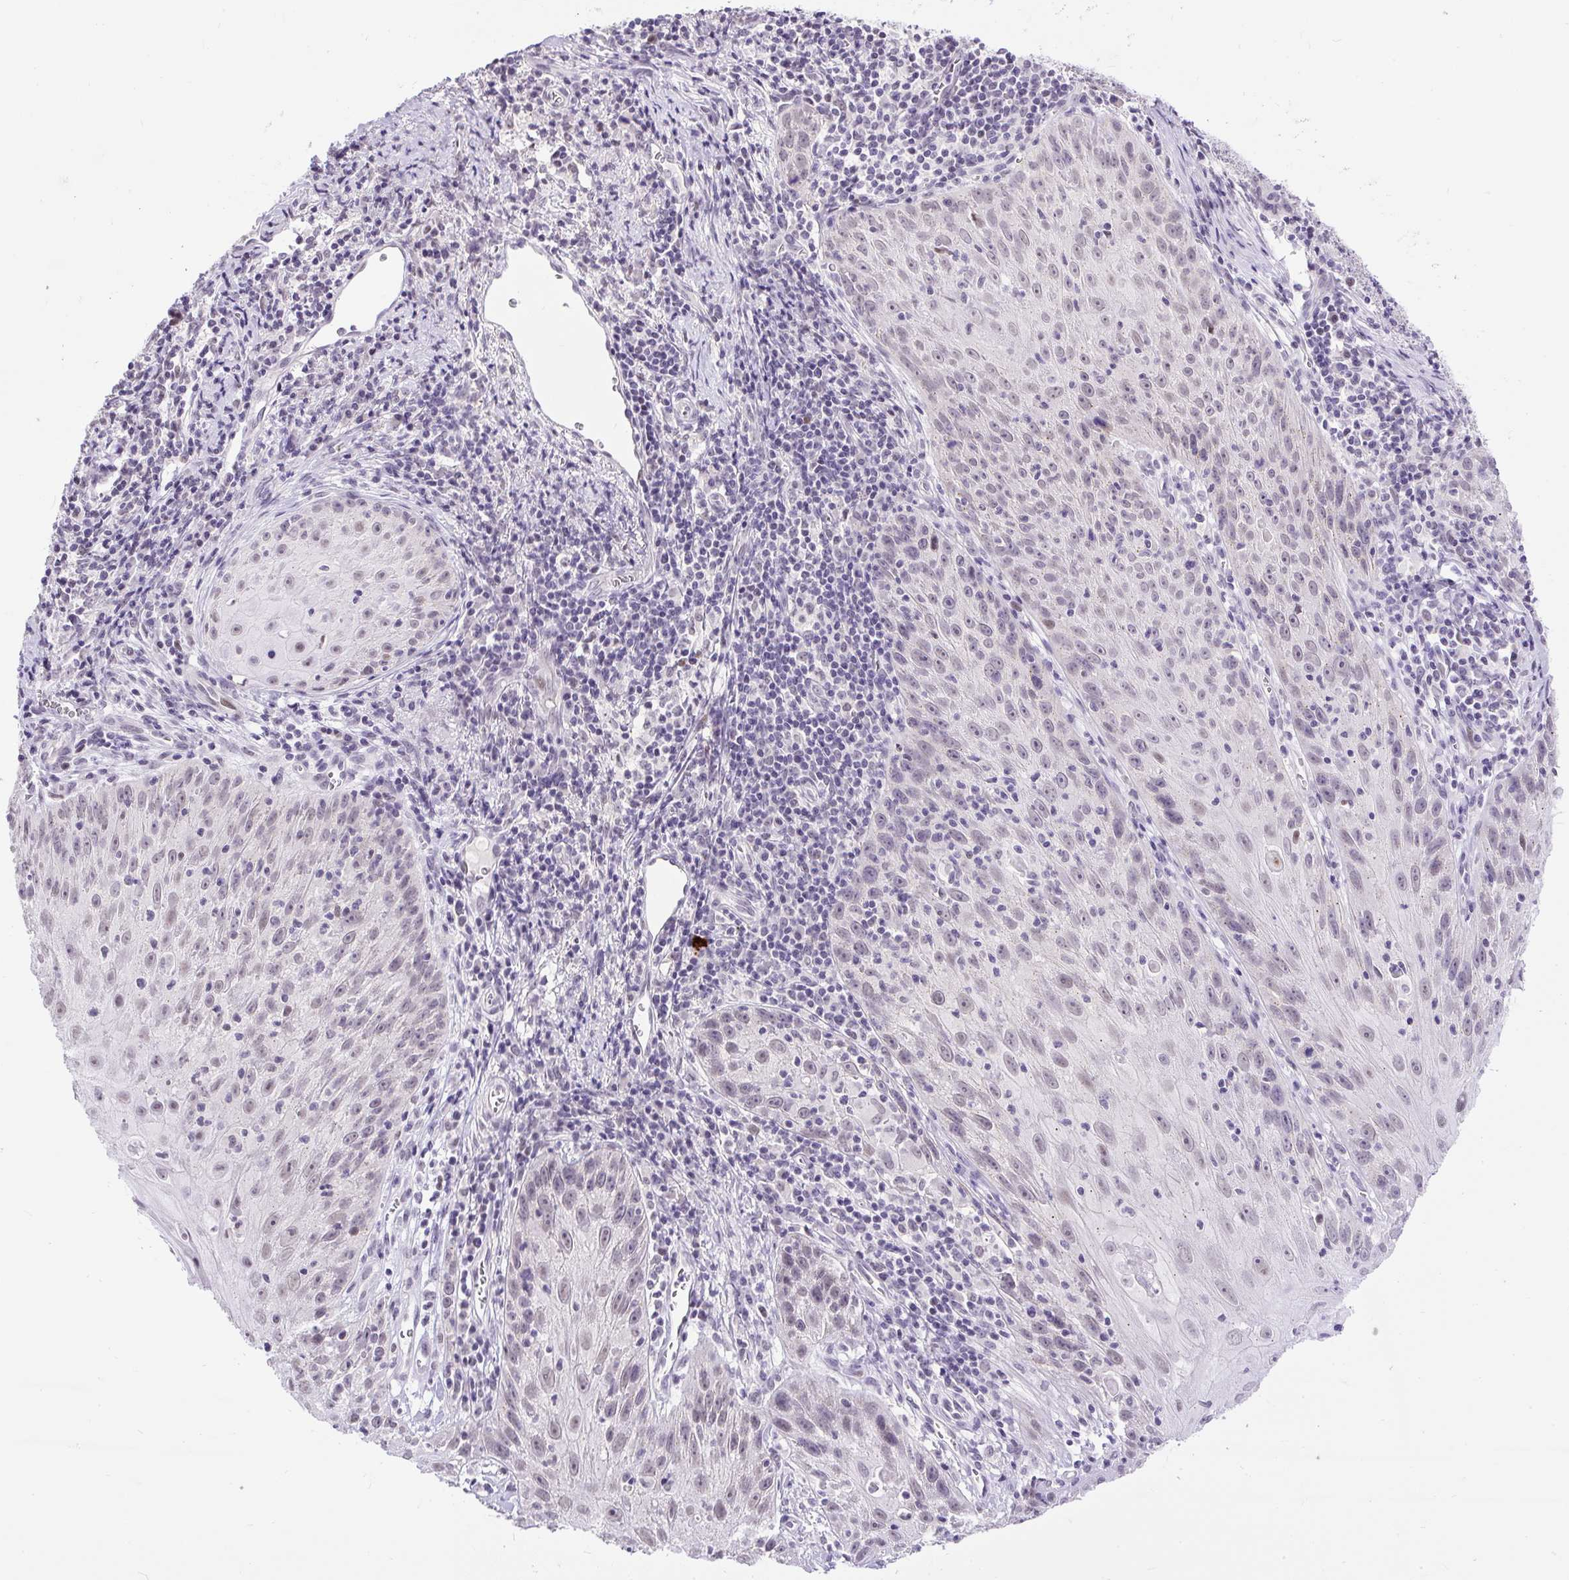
{"staining": {"intensity": "weak", "quantity": ">75%", "location": "nuclear"}, "tissue": "skin cancer", "cell_type": "Tumor cells", "image_type": "cancer", "snomed": [{"axis": "morphology", "description": "Squamous cell carcinoma, NOS"}, {"axis": "topography", "description": "Skin"}, {"axis": "topography", "description": "Vulva"}], "caption": "Immunohistochemical staining of human skin cancer displays low levels of weak nuclear protein staining in about >75% of tumor cells.", "gene": "WNT10B", "patient": {"sex": "female", "age": 76}}